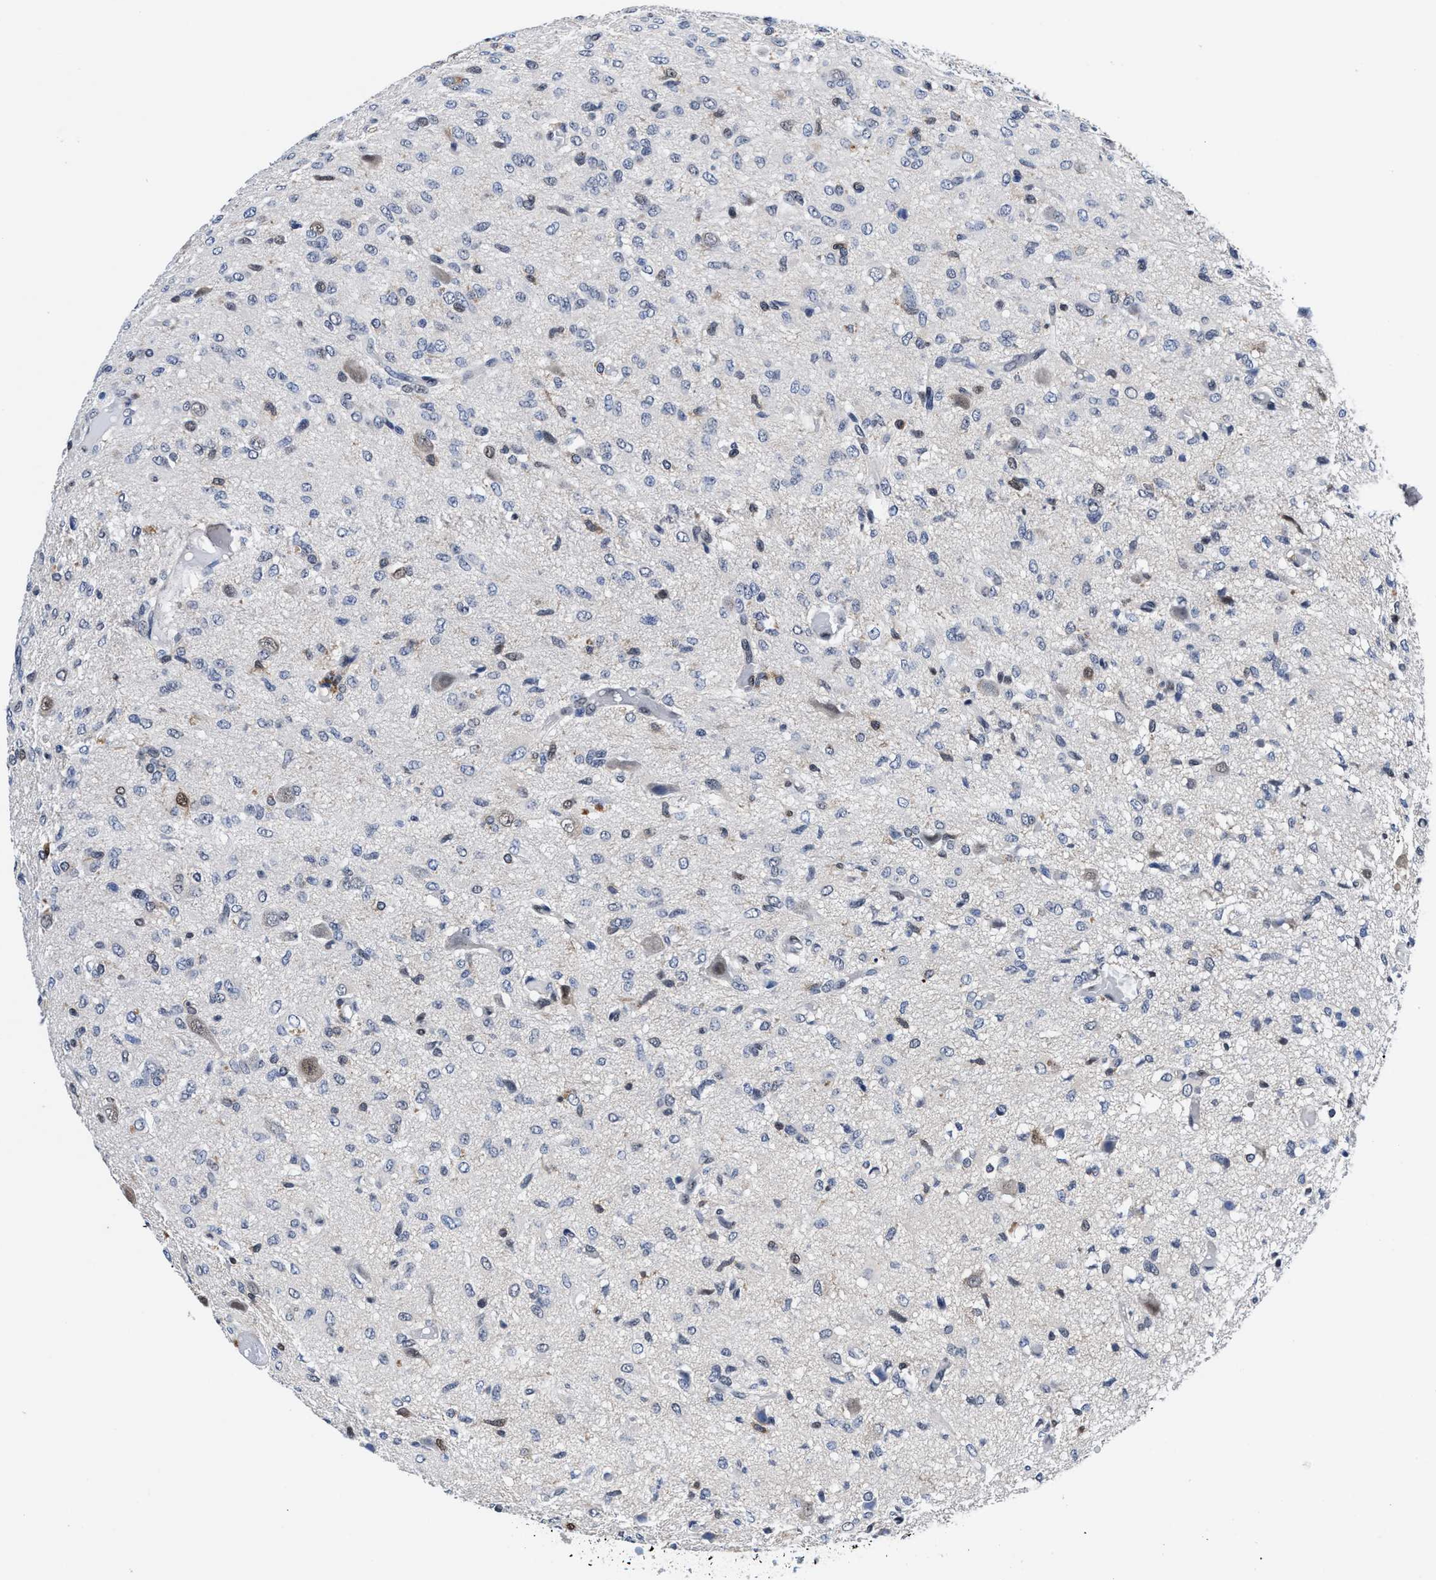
{"staining": {"intensity": "negative", "quantity": "none", "location": "none"}, "tissue": "glioma", "cell_type": "Tumor cells", "image_type": "cancer", "snomed": [{"axis": "morphology", "description": "Glioma, malignant, High grade"}, {"axis": "topography", "description": "Brain"}], "caption": "DAB immunohistochemical staining of high-grade glioma (malignant) displays no significant staining in tumor cells.", "gene": "ACLY", "patient": {"sex": "female", "age": 59}}